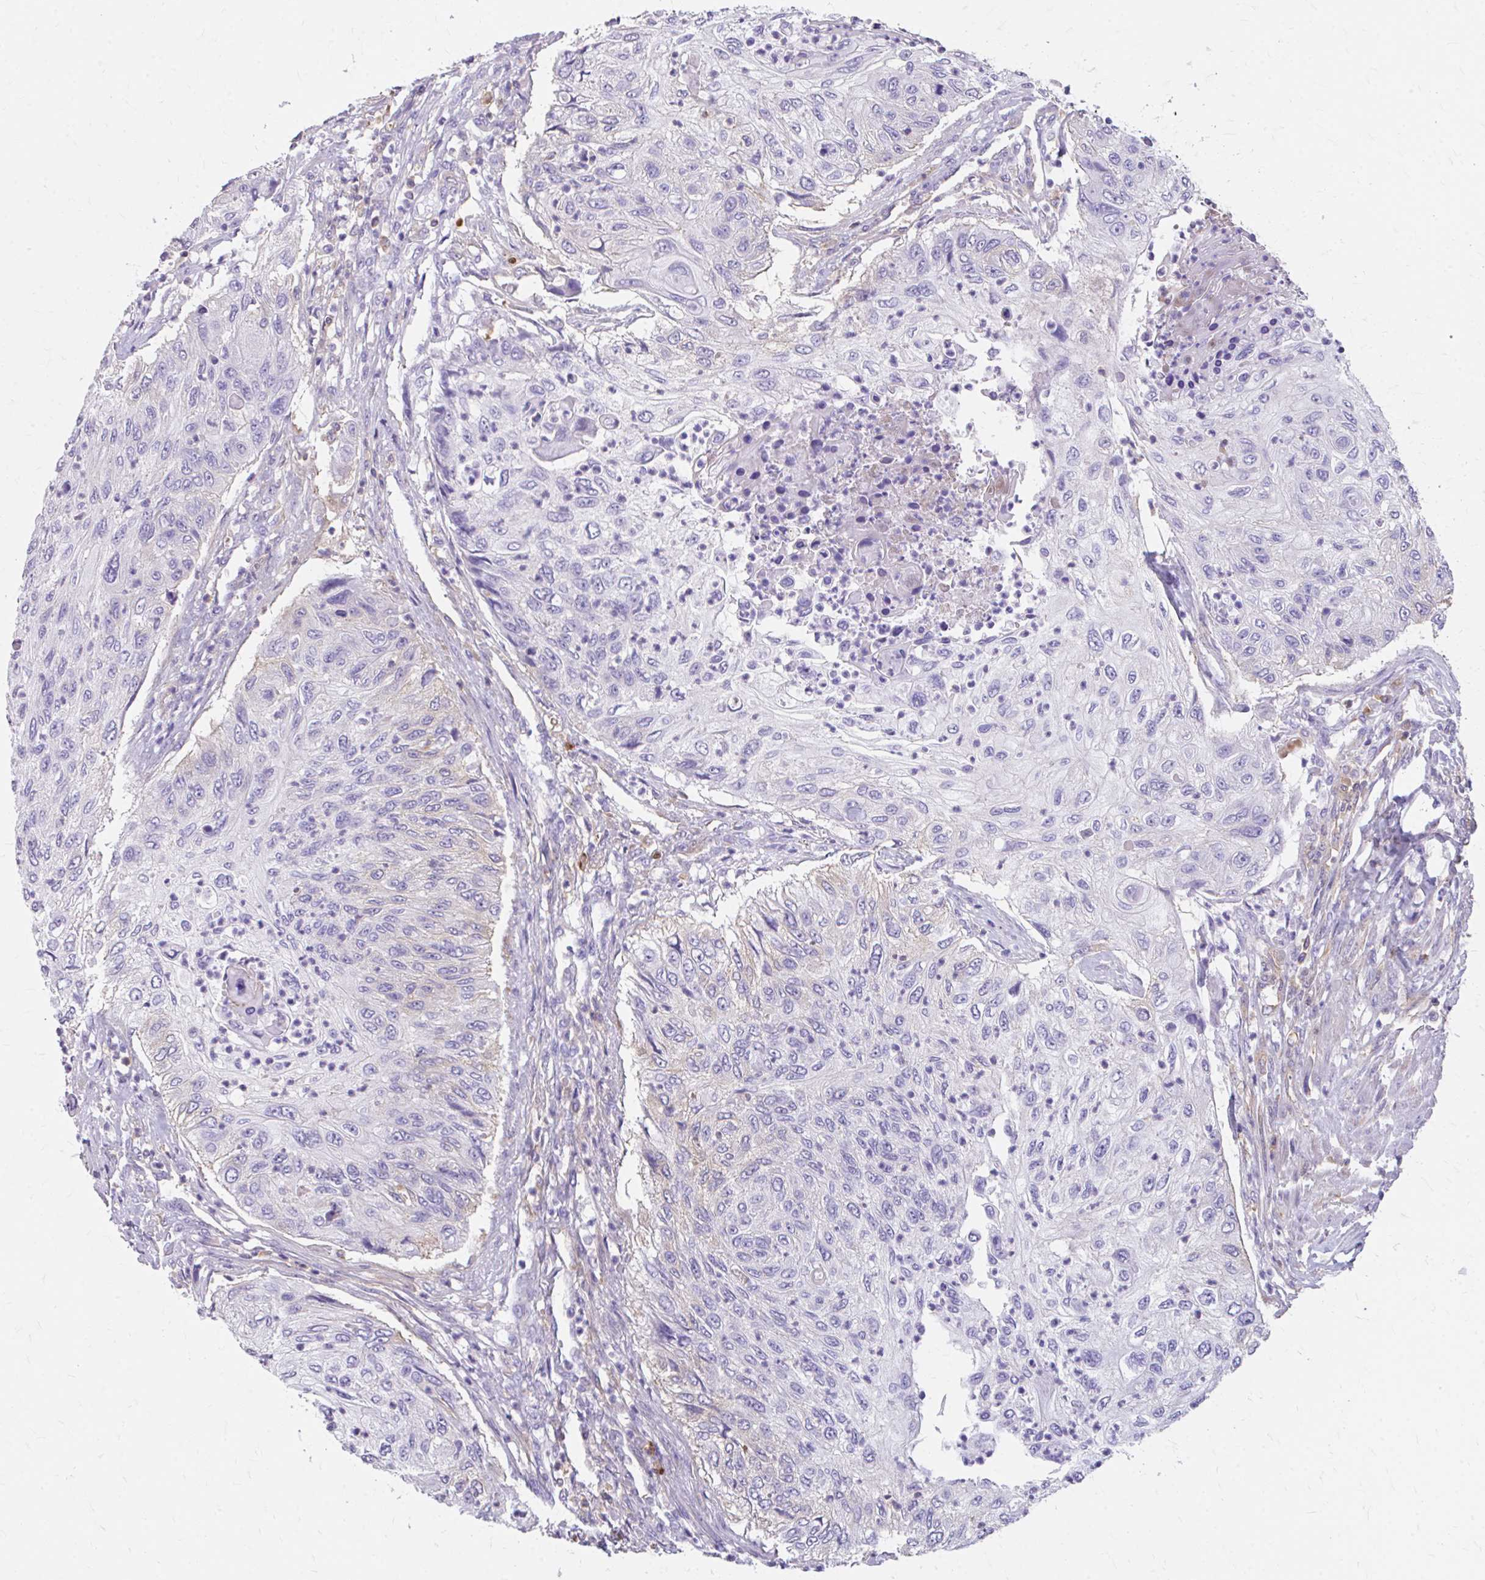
{"staining": {"intensity": "negative", "quantity": "none", "location": "none"}, "tissue": "urothelial cancer", "cell_type": "Tumor cells", "image_type": "cancer", "snomed": [{"axis": "morphology", "description": "Urothelial carcinoma, High grade"}, {"axis": "topography", "description": "Urinary bladder"}], "caption": "Urothelial cancer was stained to show a protein in brown. There is no significant positivity in tumor cells. (DAB (3,3'-diaminobenzidine) immunohistochemistry (IHC) with hematoxylin counter stain).", "gene": "CFH", "patient": {"sex": "female", "age": 60}}